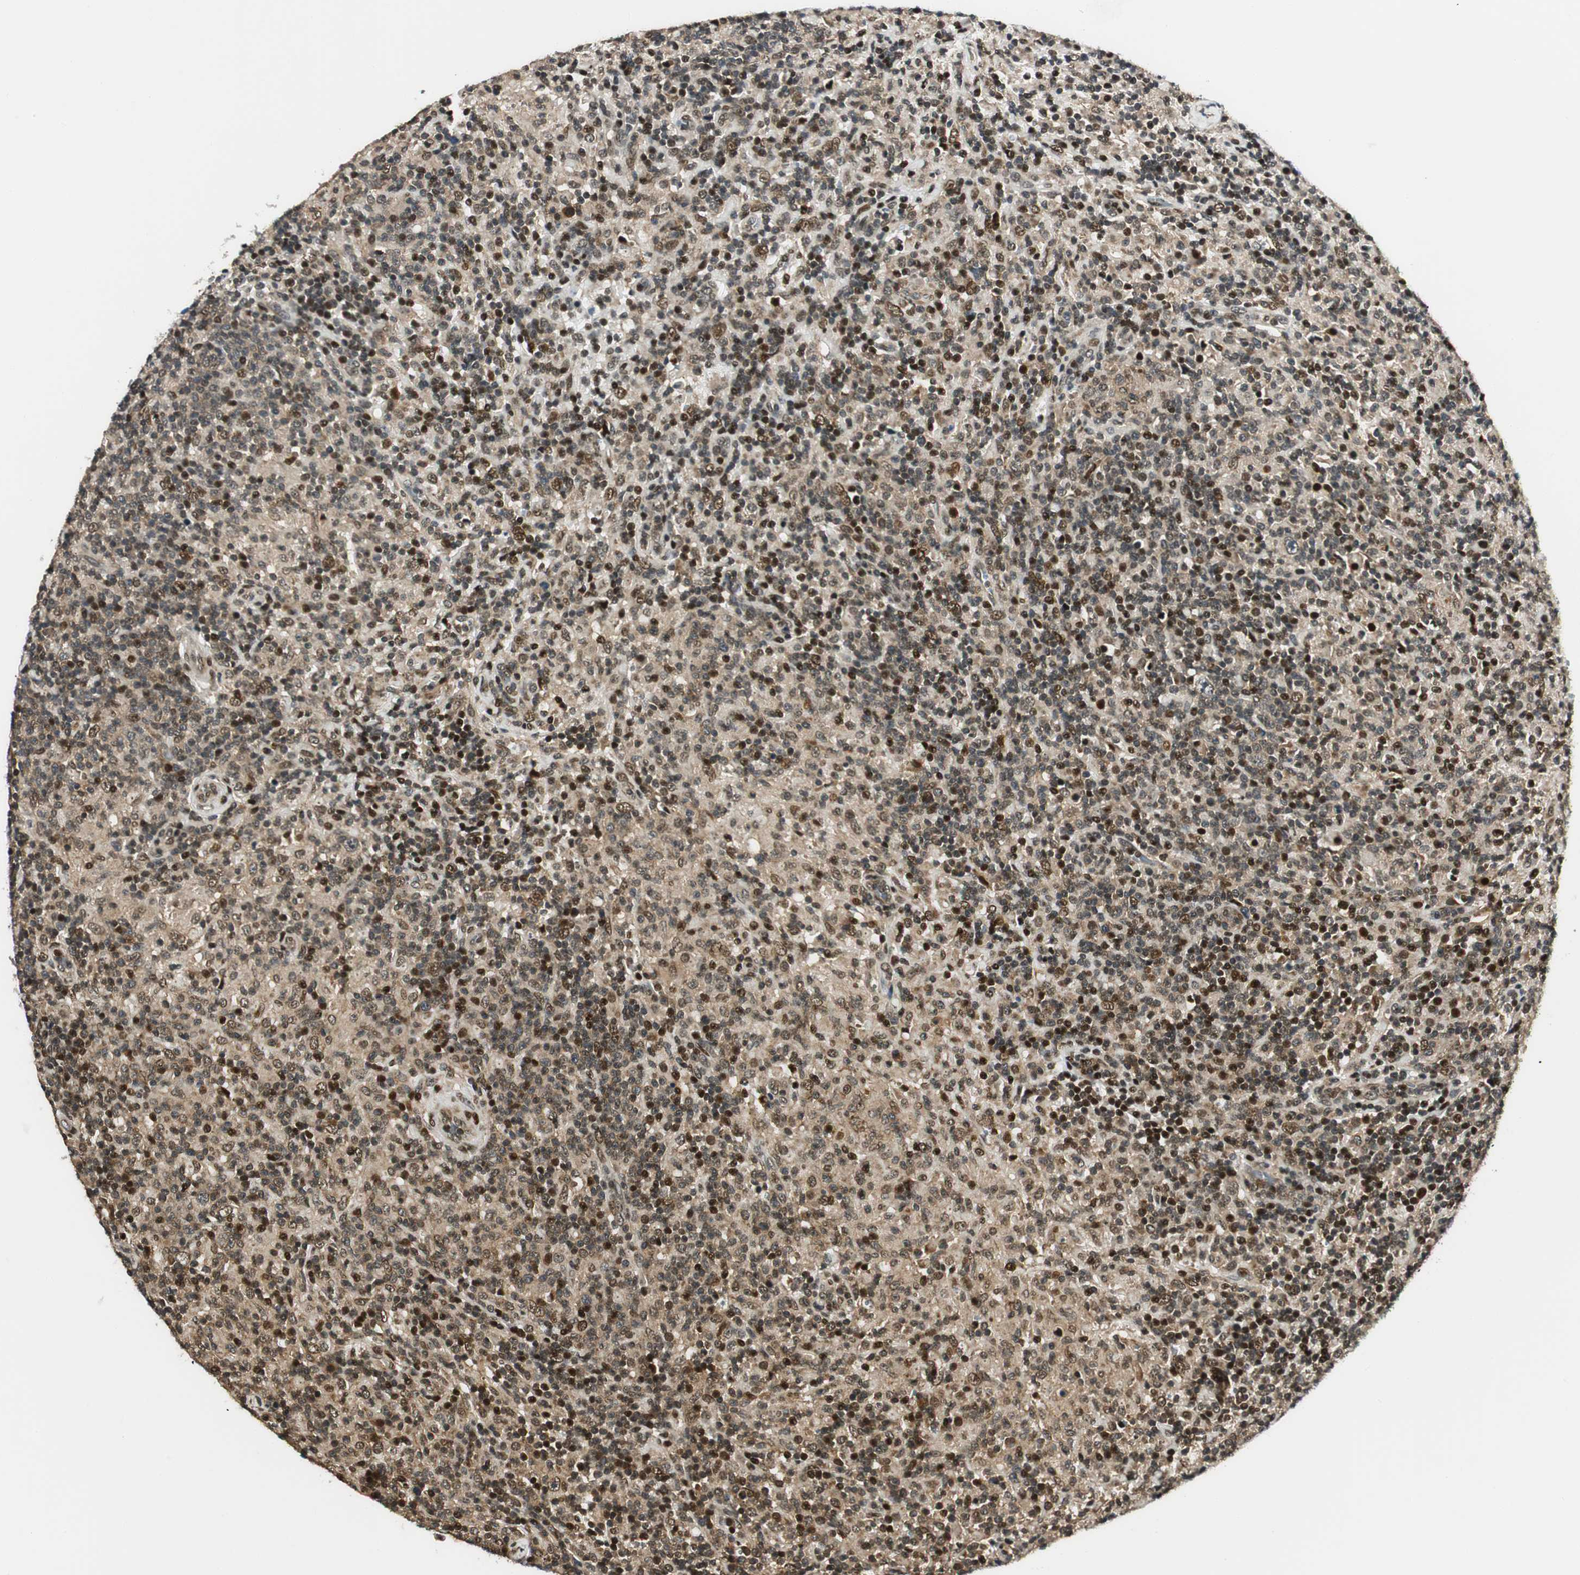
{"staining": {"intensity": "moderate", "quantity": "<25%", "location": "cytoplasmic/membranous,nuclear"}, "tissue": "lymphoma", "cell_type": "Tumor cells", "image_type": "cancer", "snomed": [{"axis": "morphology", "description": "Hodgkin's disease, NOS"}, {"axis": "topography", "description": "Lymph node"}], "caption": "The histopathology image reveals immunohistochemical staining of lymphoma. There is moderate cytoplasmic/membranous and nuclear staining is identified in approximately <25% of tumor cells.", "gene": "RING1", "patient": {"sex": "male", "age": 70}}